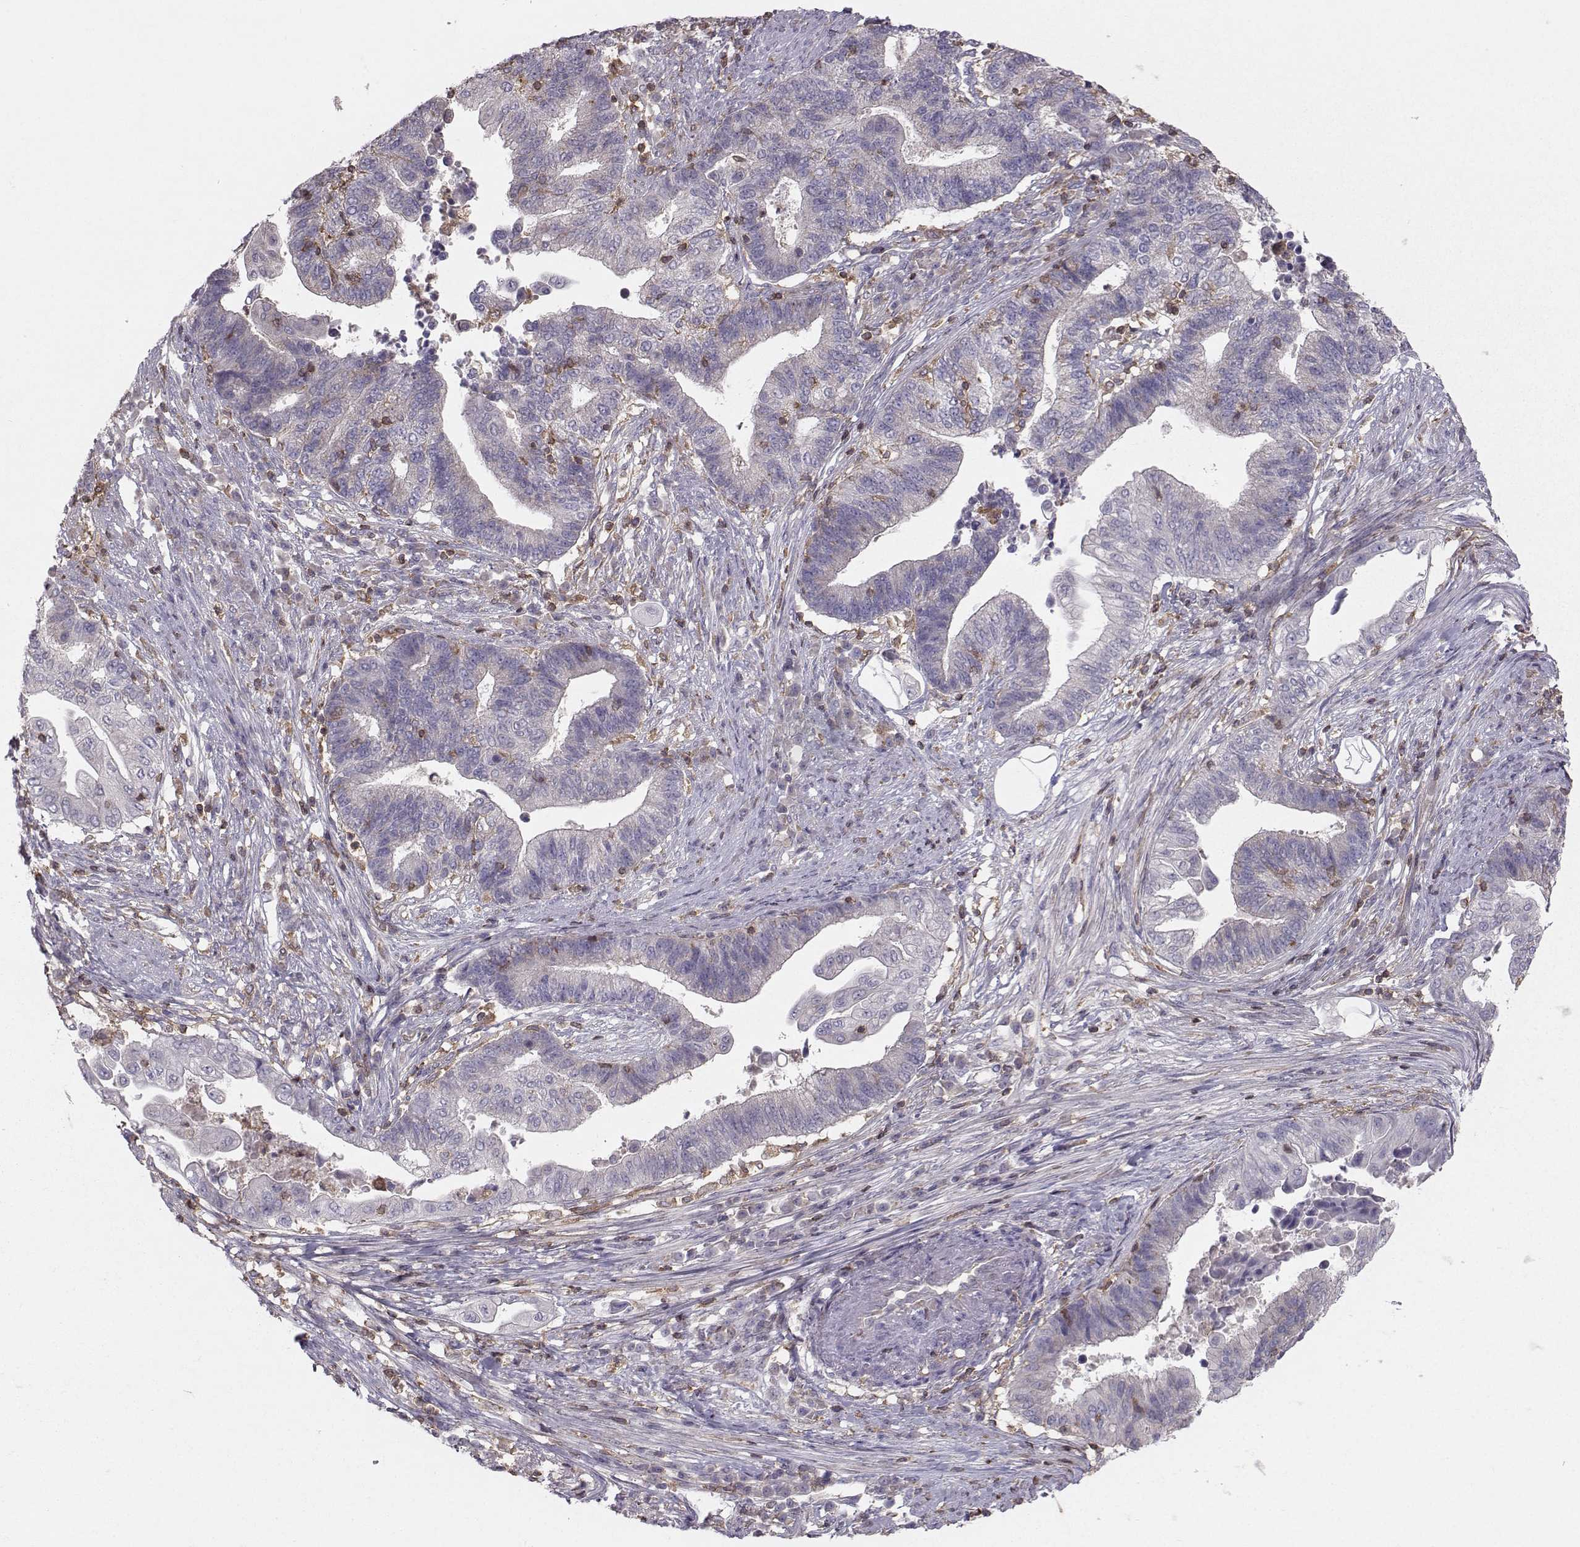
{"staining": {"intensity": "negative", "quantity": "none", "location": "none"}, "tissue": "endometrial cancer", "cell_type": "Tumor cells", "image_type": "cancer", "snomed": [{"axis": "morphology", "description": "Adenocarcinoma, NOS"}, {"axis": "topography", "description": "Uterus"}, {"axis": "topography", "description": "Endometrium"}], "caption": "The photomicrograph exhibits no staining of tumor cells in endometrial cancer.", "gene": "ZBTB32", "patient": {"sex": "female", "age": 54}}